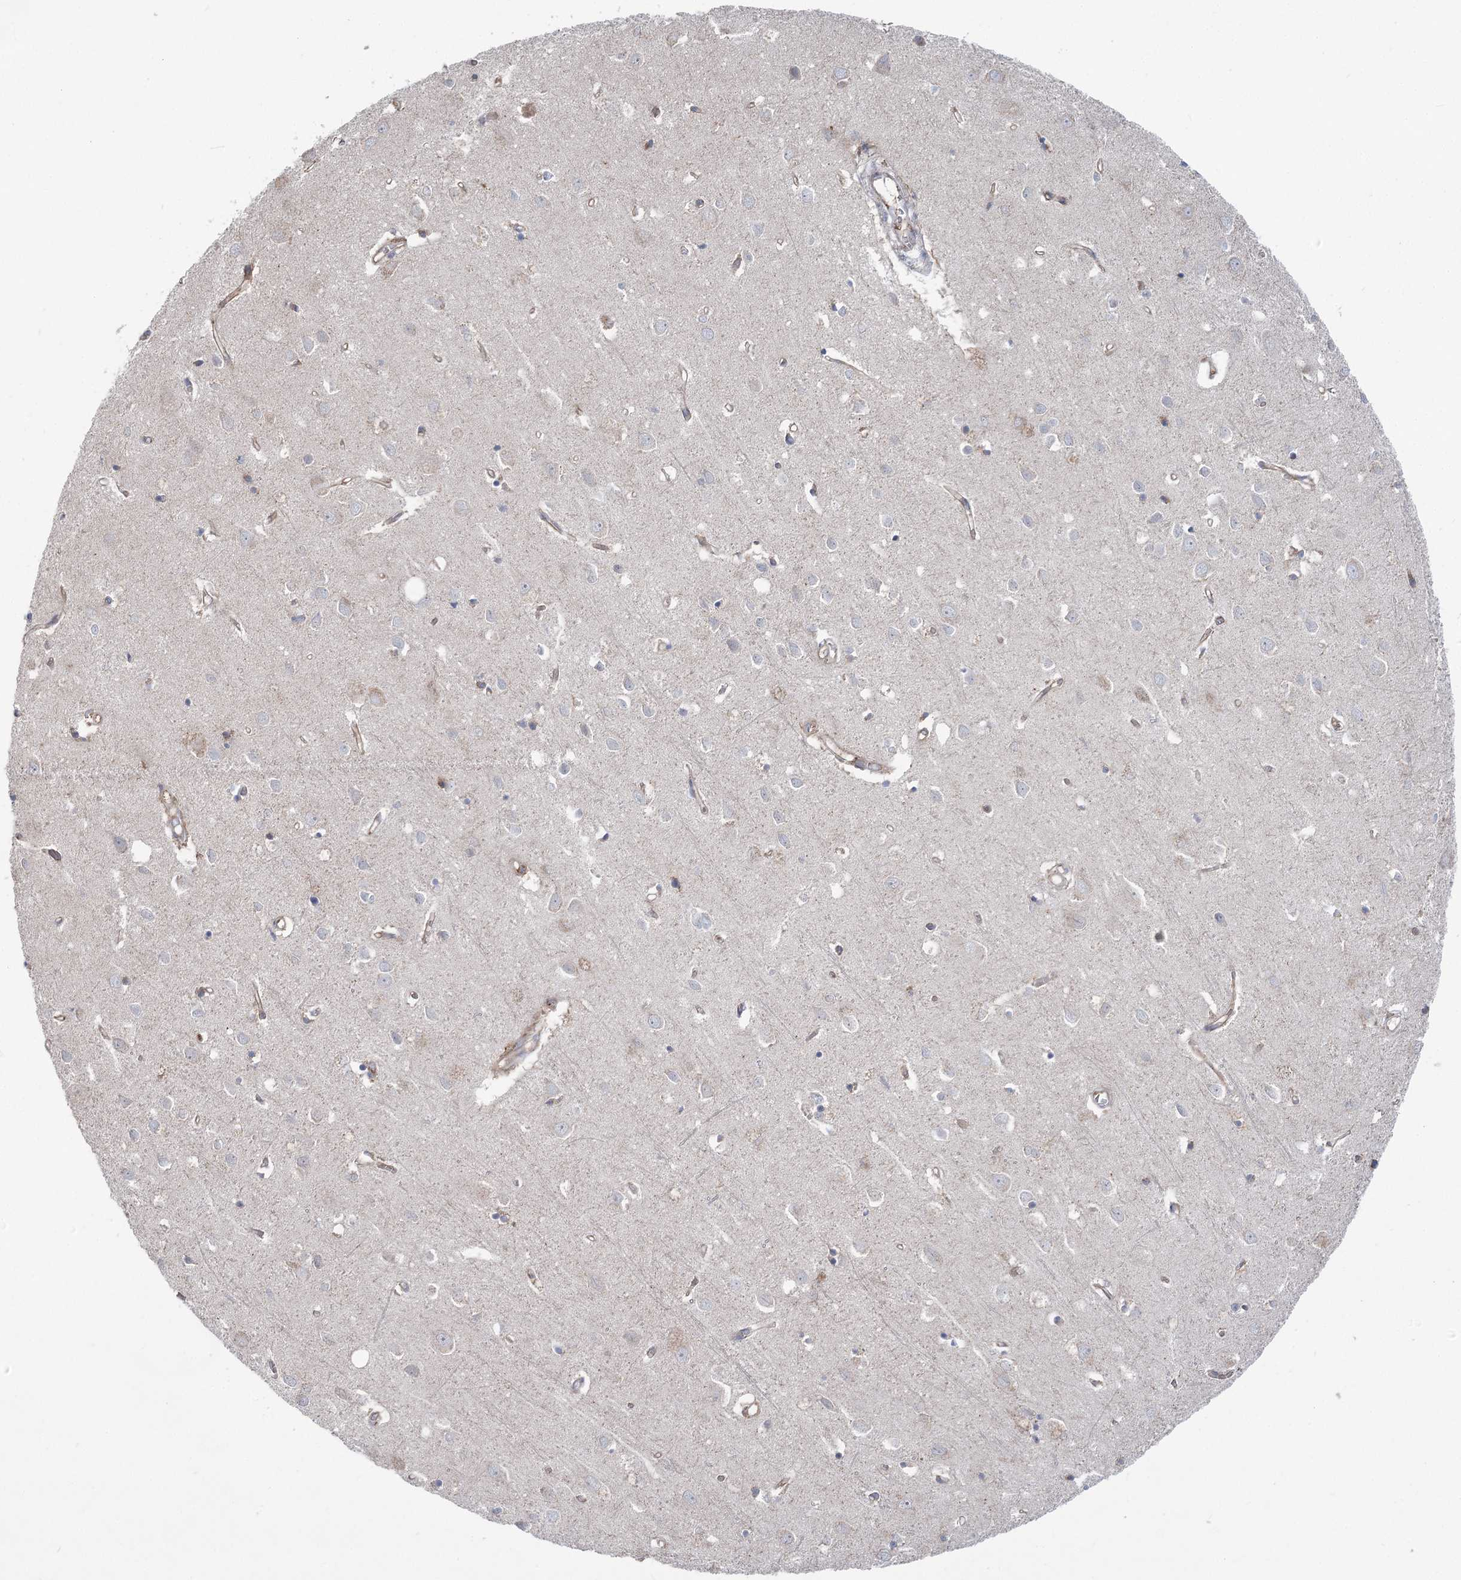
{"staining": {"intensity": "weak", "quantity": ">75%", "location": "cytoplasmic/membranous"}, "tissue": "cerebral cortex", "cell_type": "Endothelial cells", "image_type": "normal", "snomed": [{"axis": "morphology", "description": "Normal tissue, NOS"}, {"axis": "topography", "description": "Cerebral cortex"}], "caption": "A low amount of weak cytoplasmic/membranous expression is present in about >75% of endothelial cells in unremarkable cerebral cortex.", "gene": "SCN11A", "patient": {"sex": "female", "age": 64}}